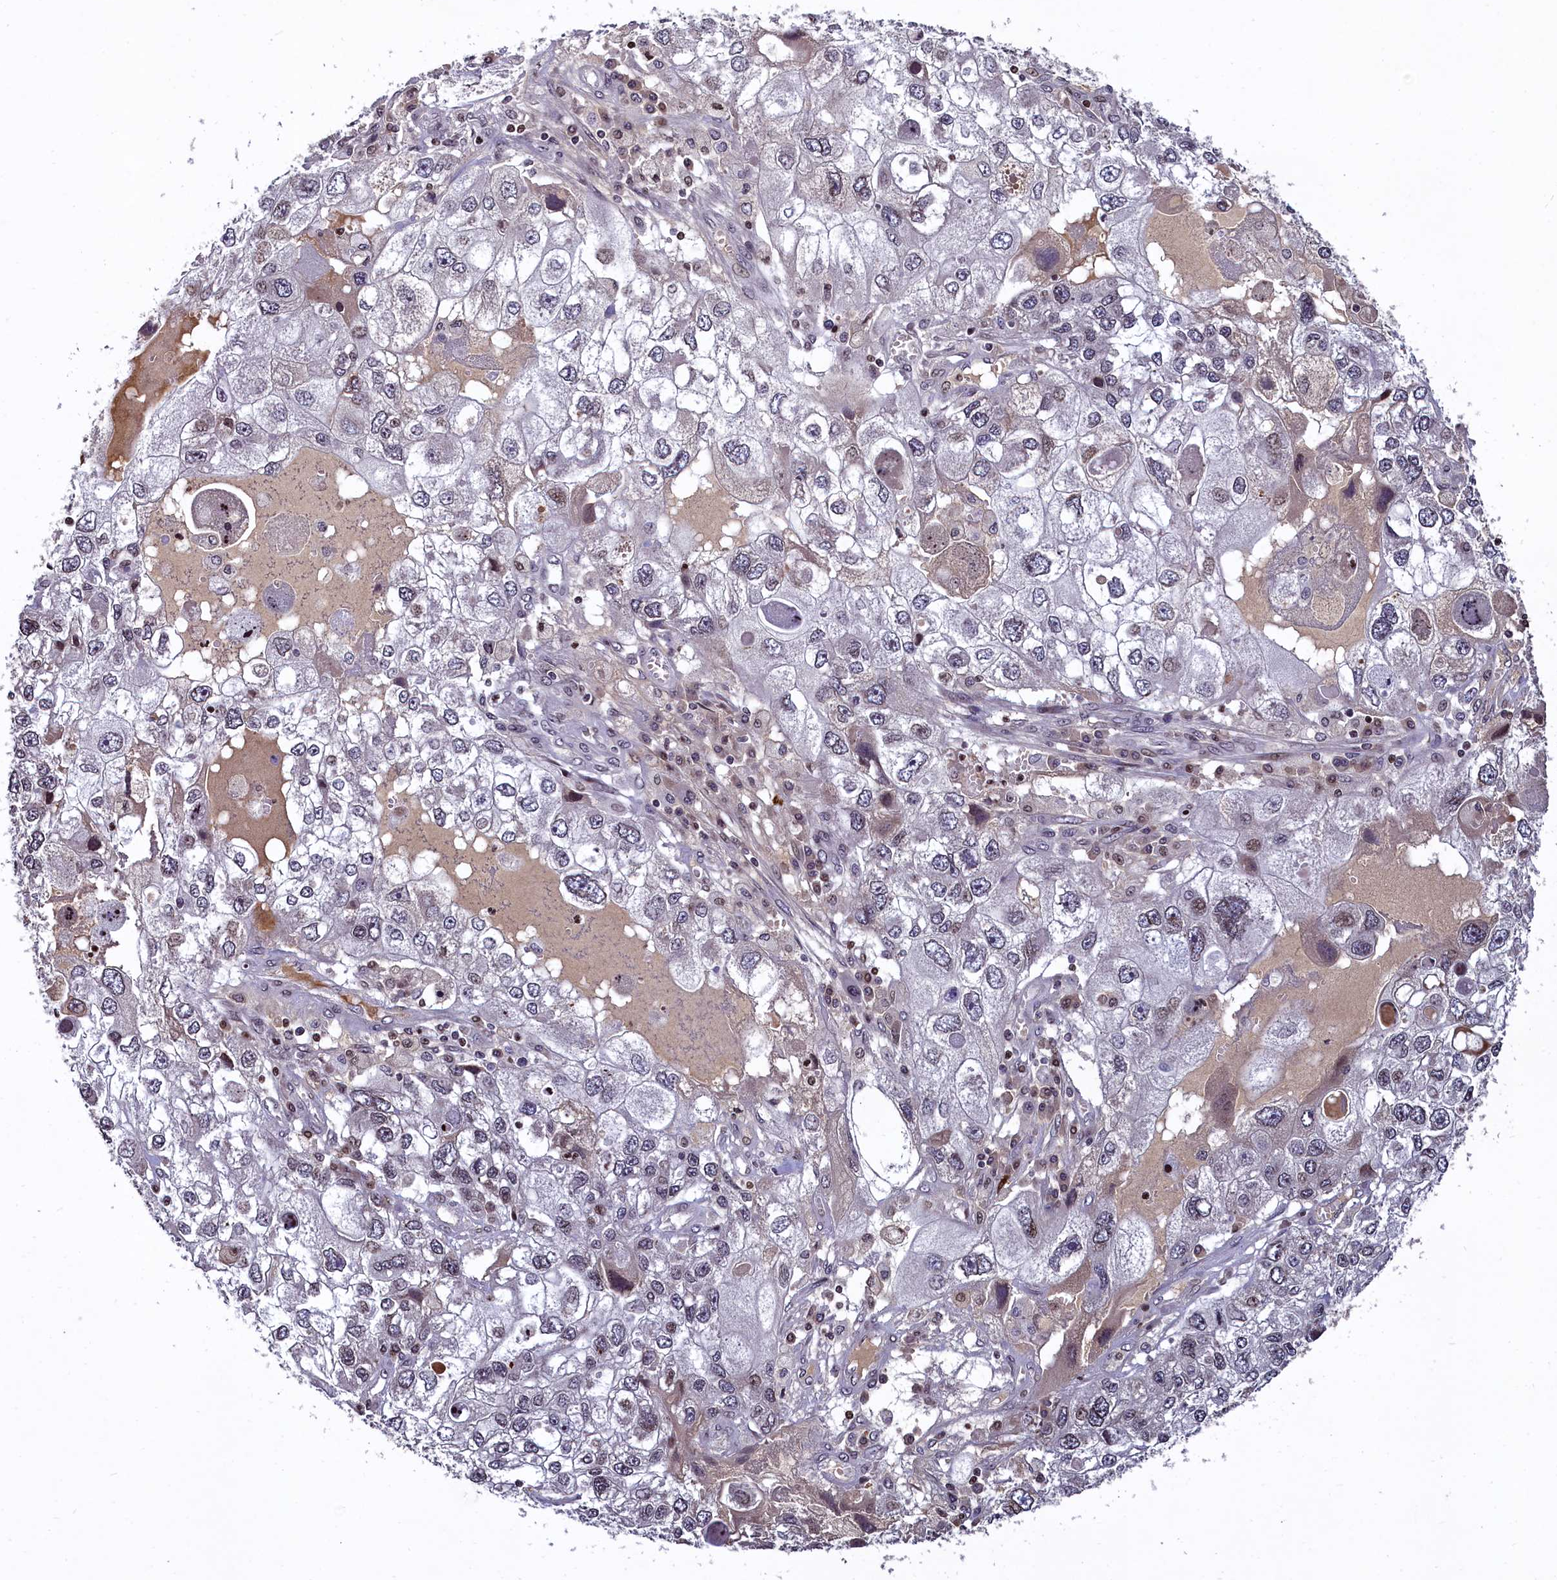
{"staining": {"intensity": "negative", "quantity": "none", "location": "none"}, "tissue": "endometrial cancer", "cell_type": "Tumor cells", "image_type": "cancer", "snomed": [{"axis": "morphology", "description": "Adenocarcinoma, NOS"}, {"axis": "topography", "description": "Endometrium"}], "caption": "Immunohistochemical staining of endometrial cancer reveals no significant expression in tumor cells.", "gene": "FAM217B", "patient": {"sex": "female", "age": 49}}